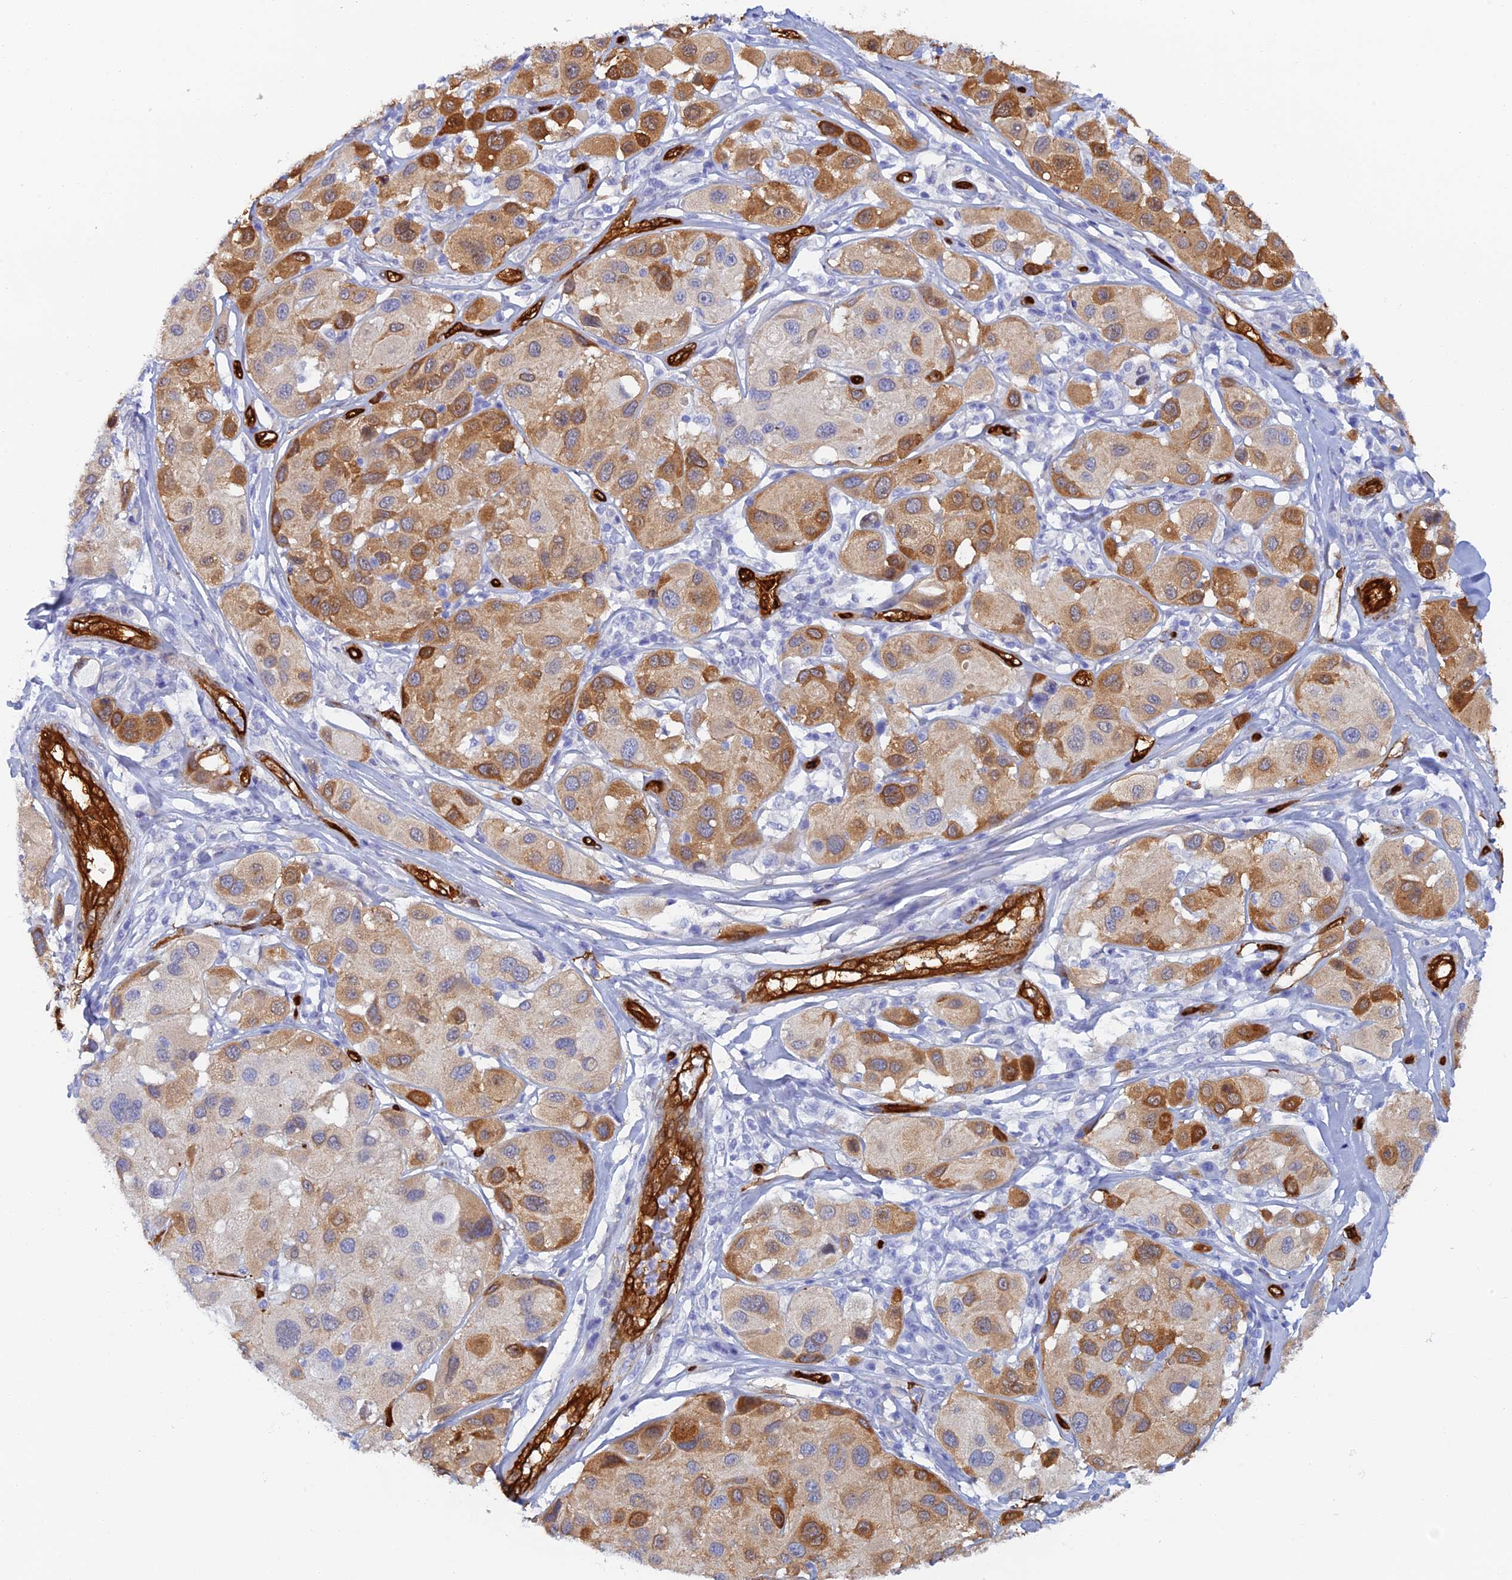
{"staining": {"intensity": "moderate", "quantity": ">75%", "location": "cytoplasmic/membranous"}, "tissue": "melanoma", "cell_type": "Tumor cells", "image_type": "cancer", "snomed": [{"axis": "morphology", "description": "Malignant melanoma, Metastatic site"}, {"axis": "topography", "description": "Skin"}], "caption": "High-power microscopy captured an immunohistochemistry (IHC) histopathology image of malignant melanoma (metastatic site), revealing moderate cytoplasmic/membranous expression in approximately >75% of tumor cells. (DAB (3,3'-diaminobenzidine) IHC, brown staining for protein, blue staining for nuclei).", "gene": "CRIP2", "patient": {"sex": "male", "age": 41}}